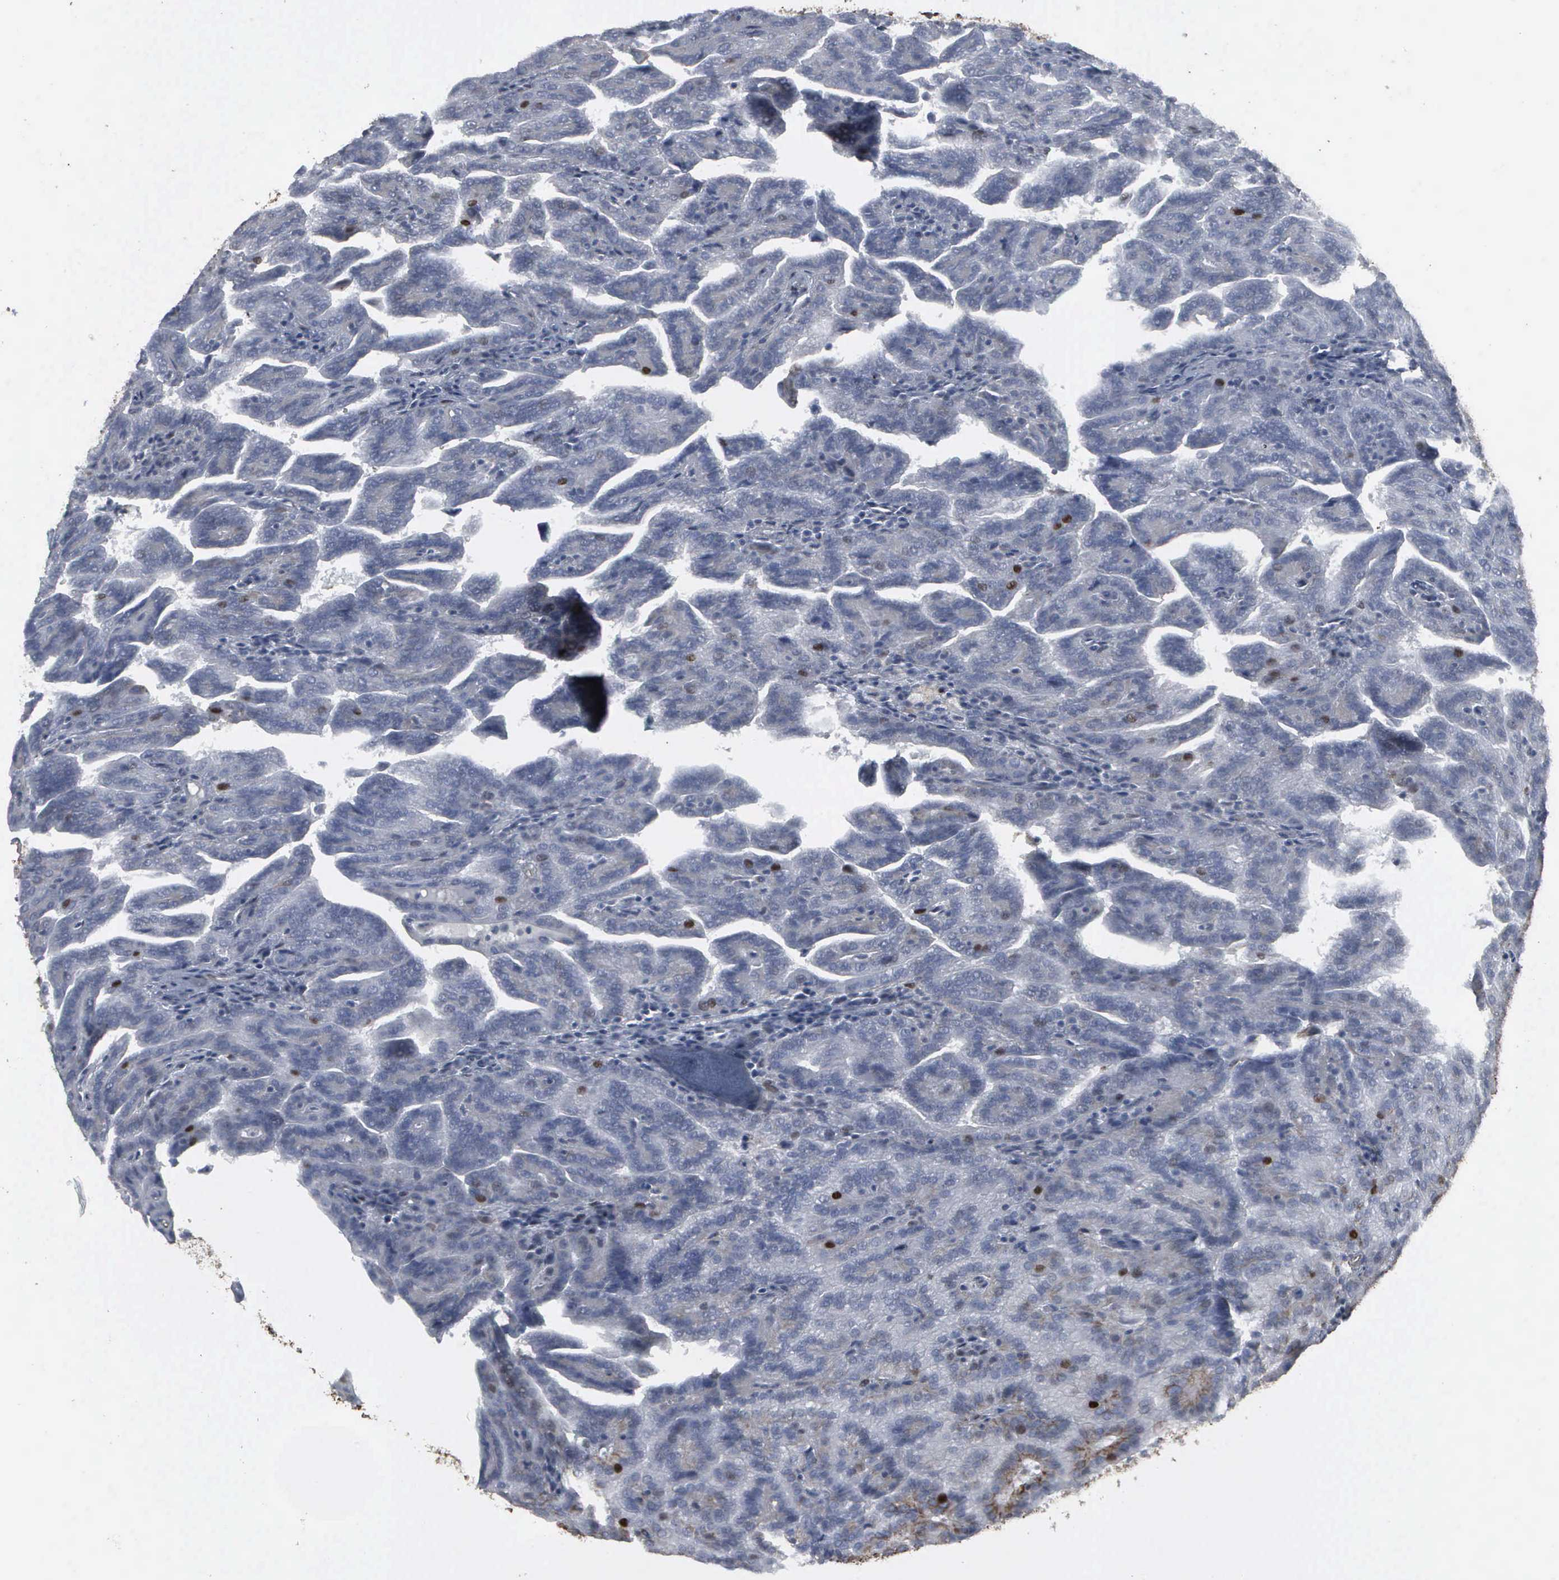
{"staining": {"intensity": "moderate", "quantity": "<25%", "location": "nuclear"}, "tissue": "renal cancer", "cell_type": "Tumor cells", "image_type": "cancer", "snomed": [{"axis": "morphology", "description": "Adenocarcinoma, NOS"}, {"axis": "topography", "description": "Kidney"}], "caption": "Renal adenocarcinoma stained with a brown dye exhibits moderate nuclear positive staining in approximately <25% of tumor cells.", "gene": "CCNE1", "patient": {"sex": "male", "age": 61}}